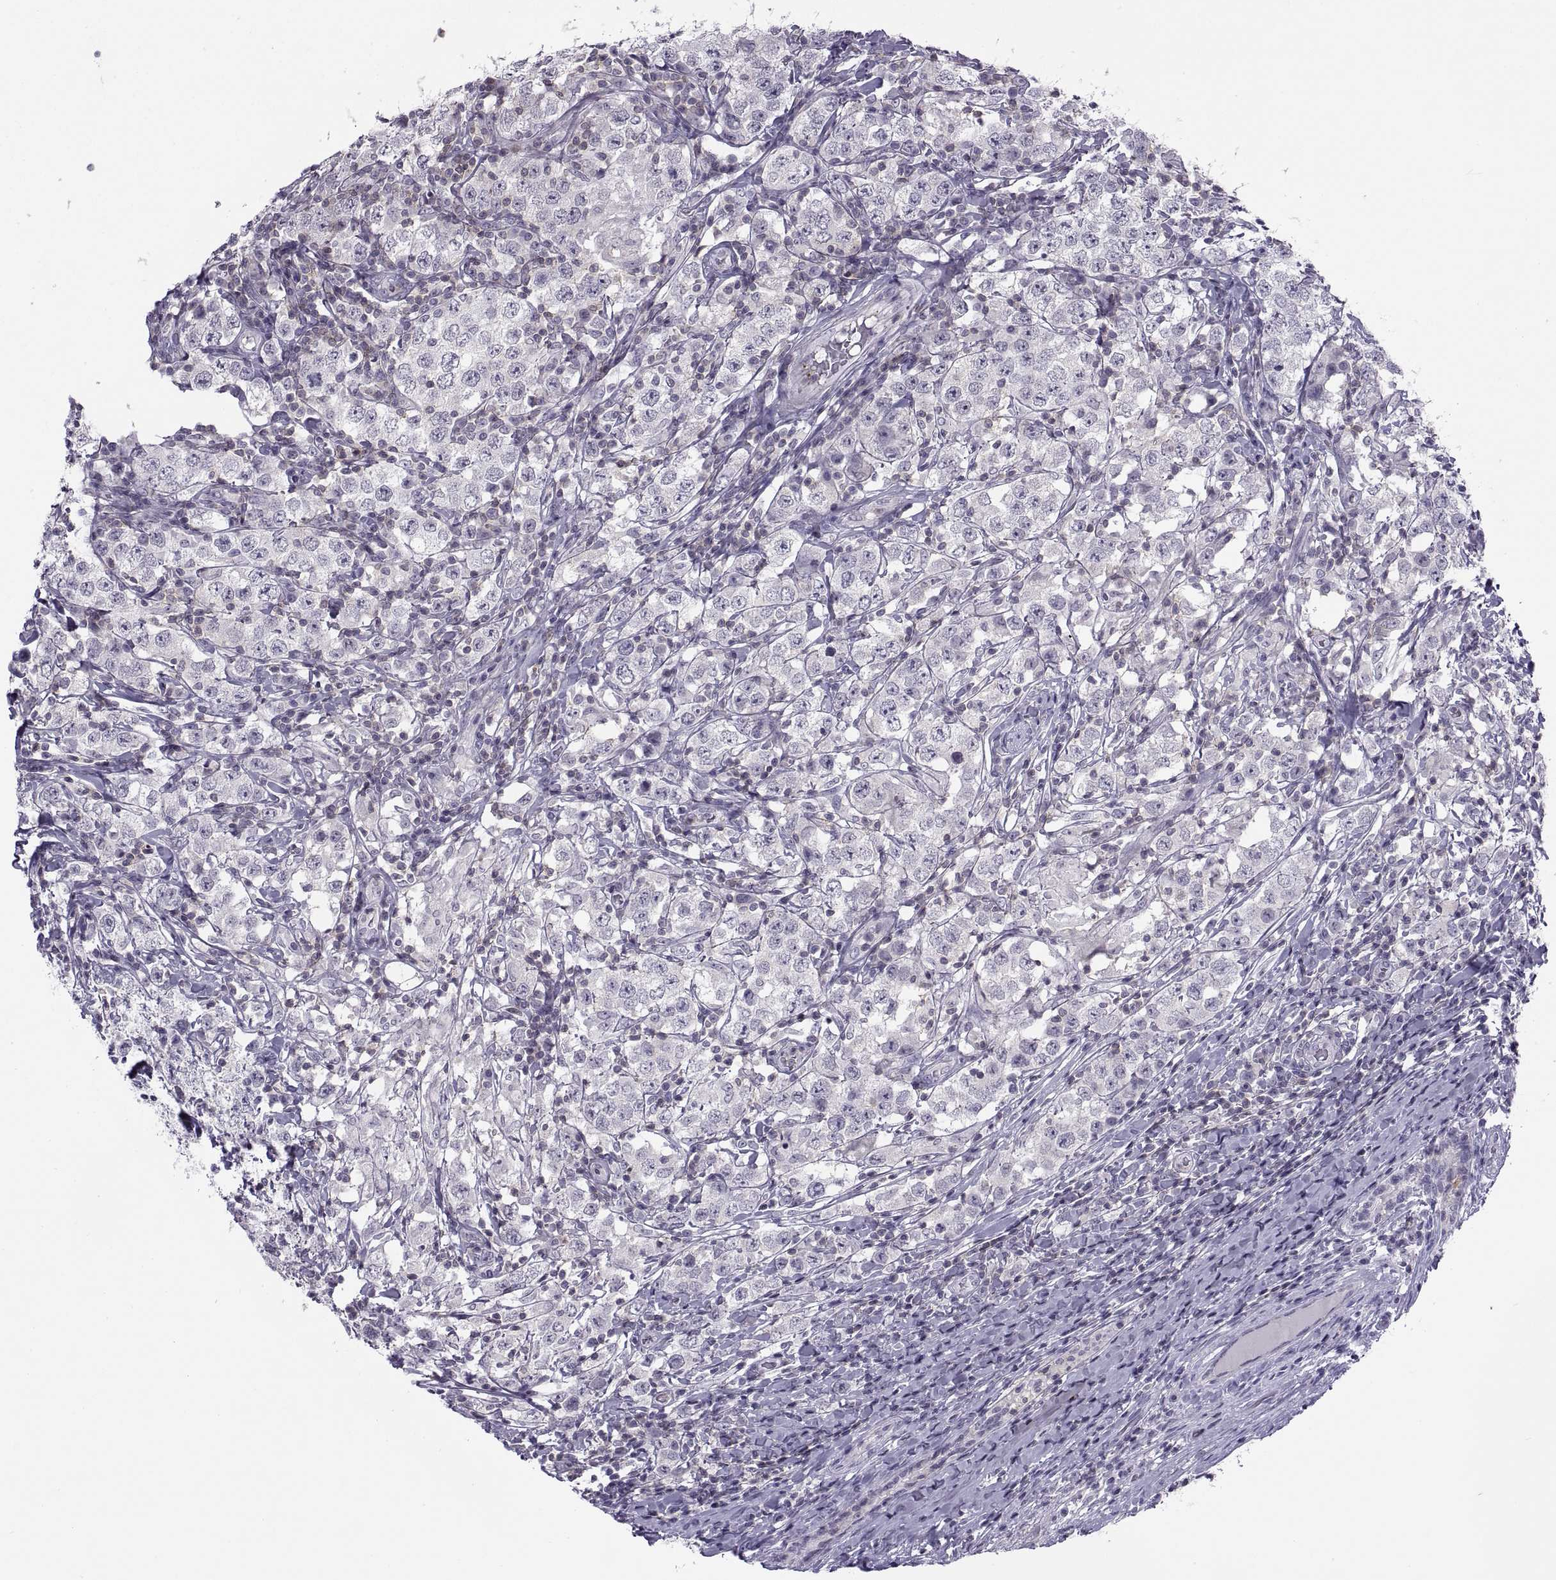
{"staining": {"intensity": "negative", "quantity": "none", "location": "none"}, "tissue": "testis cancer", "cell_type": "Tumor cells", "image_type": "cancer", "snomed": [{"axis": "morphology", "description": "Seminoma, NOS"}, {"axis": "morphology", "description": "Carcinoma, Embryonal, NOS"}, {"axis": "topography", "description": "Testis"}], "caption": "The image reveals no significant positivity in tumor cells of embryonal carcinoma (testis). (DAB (3,3'-diaminobenzidine) immunohistochemistry (IHC) visualized using brightfield microscopy, high magnification).", "gene": "TTC21A", "patient": {"sex": "male", "age": 41}}